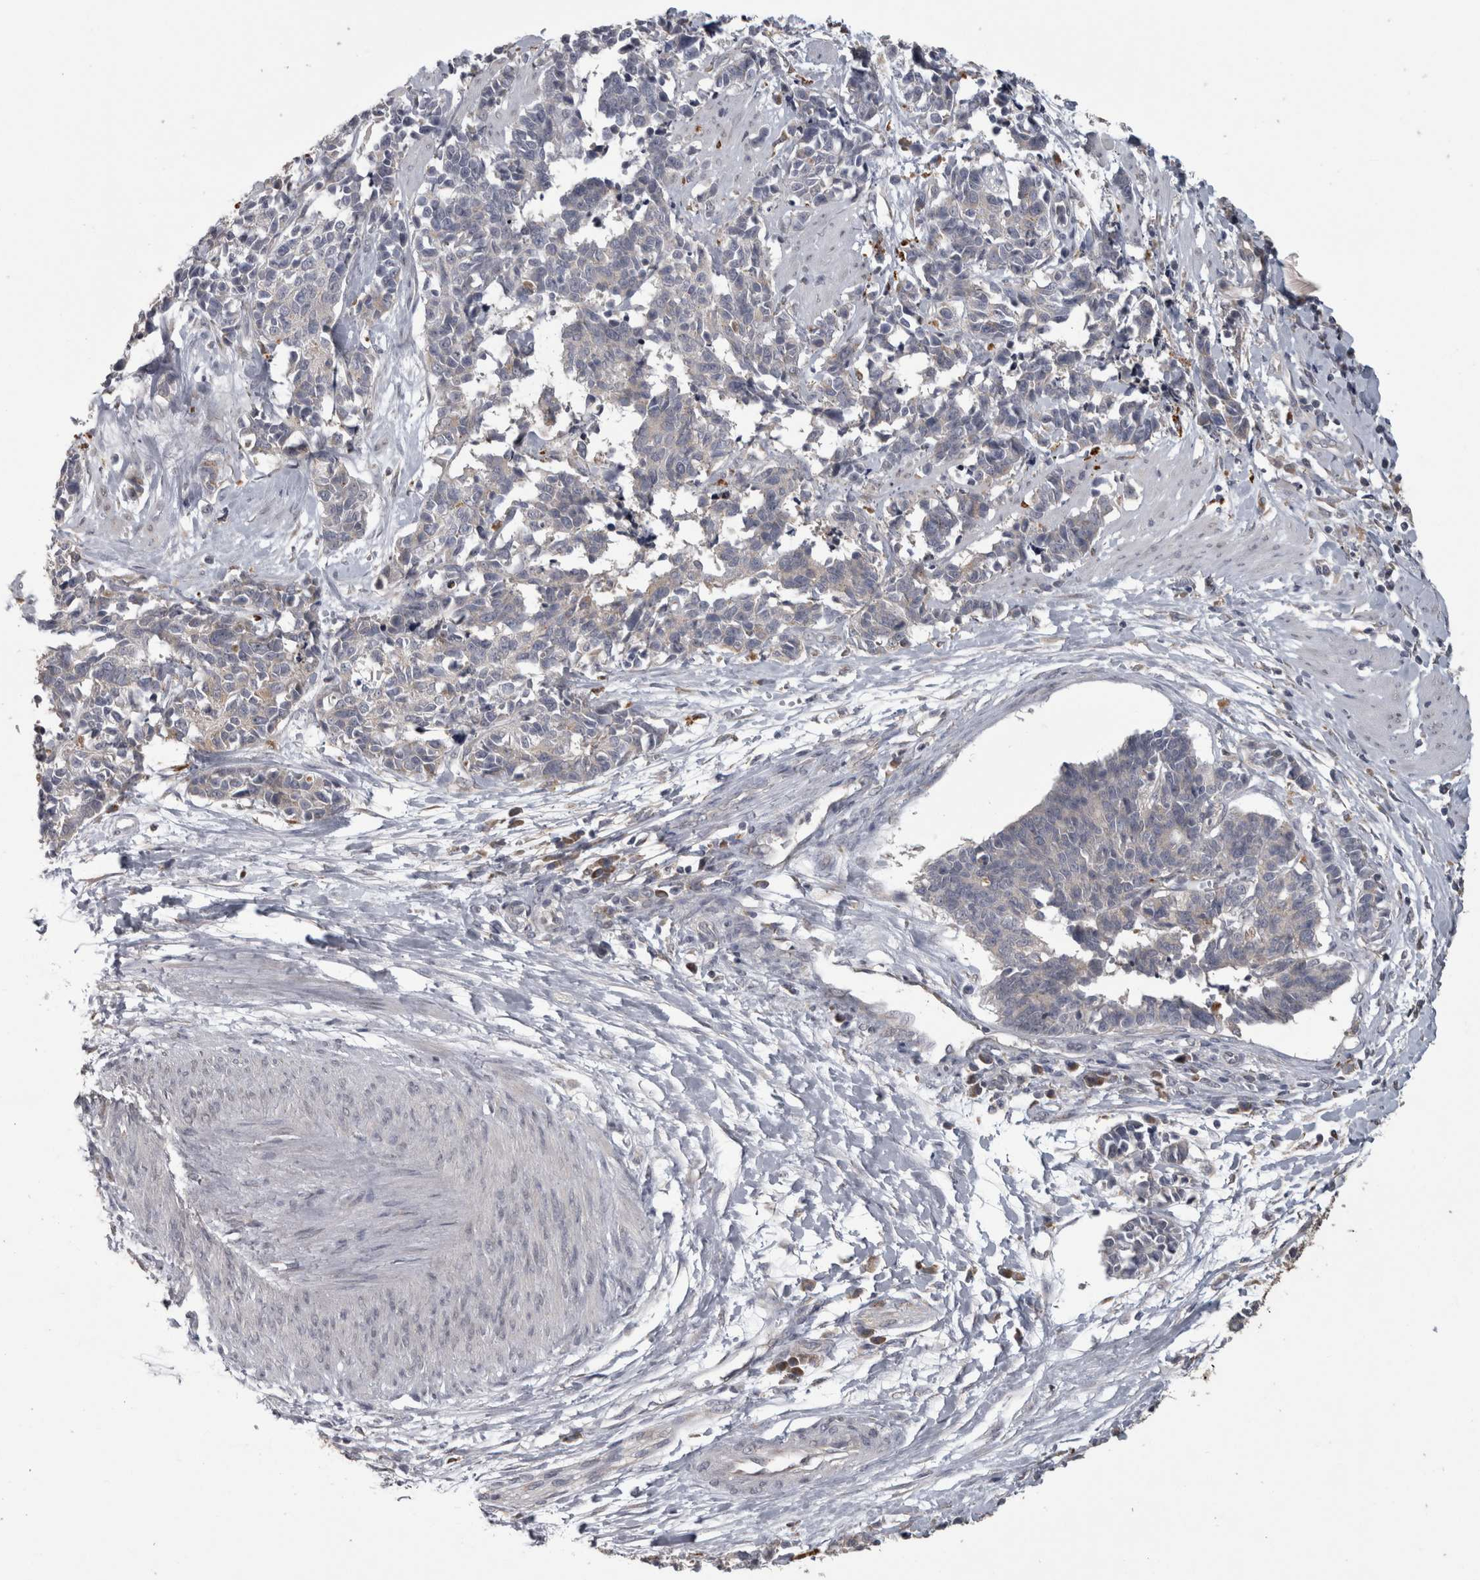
{"staining": {"intensity": "negative", "quantity": "none", "location": "none"}, "tissue": "cervical cancer", "cell_type": "Tumor cells", "image_type": "cancer", "snomed": [{"axis": "morphology", "description": "Squamous cell carcinoma, NOS"}, {"axis": "topography", "description": "Cervix"}], "caption": "Photomicrograph shows no significant protein staining in tumor cells of cervical squamous cell carcinoma.", "gene": "RAB29", "patient": {"sex": "female", "age": 35}}